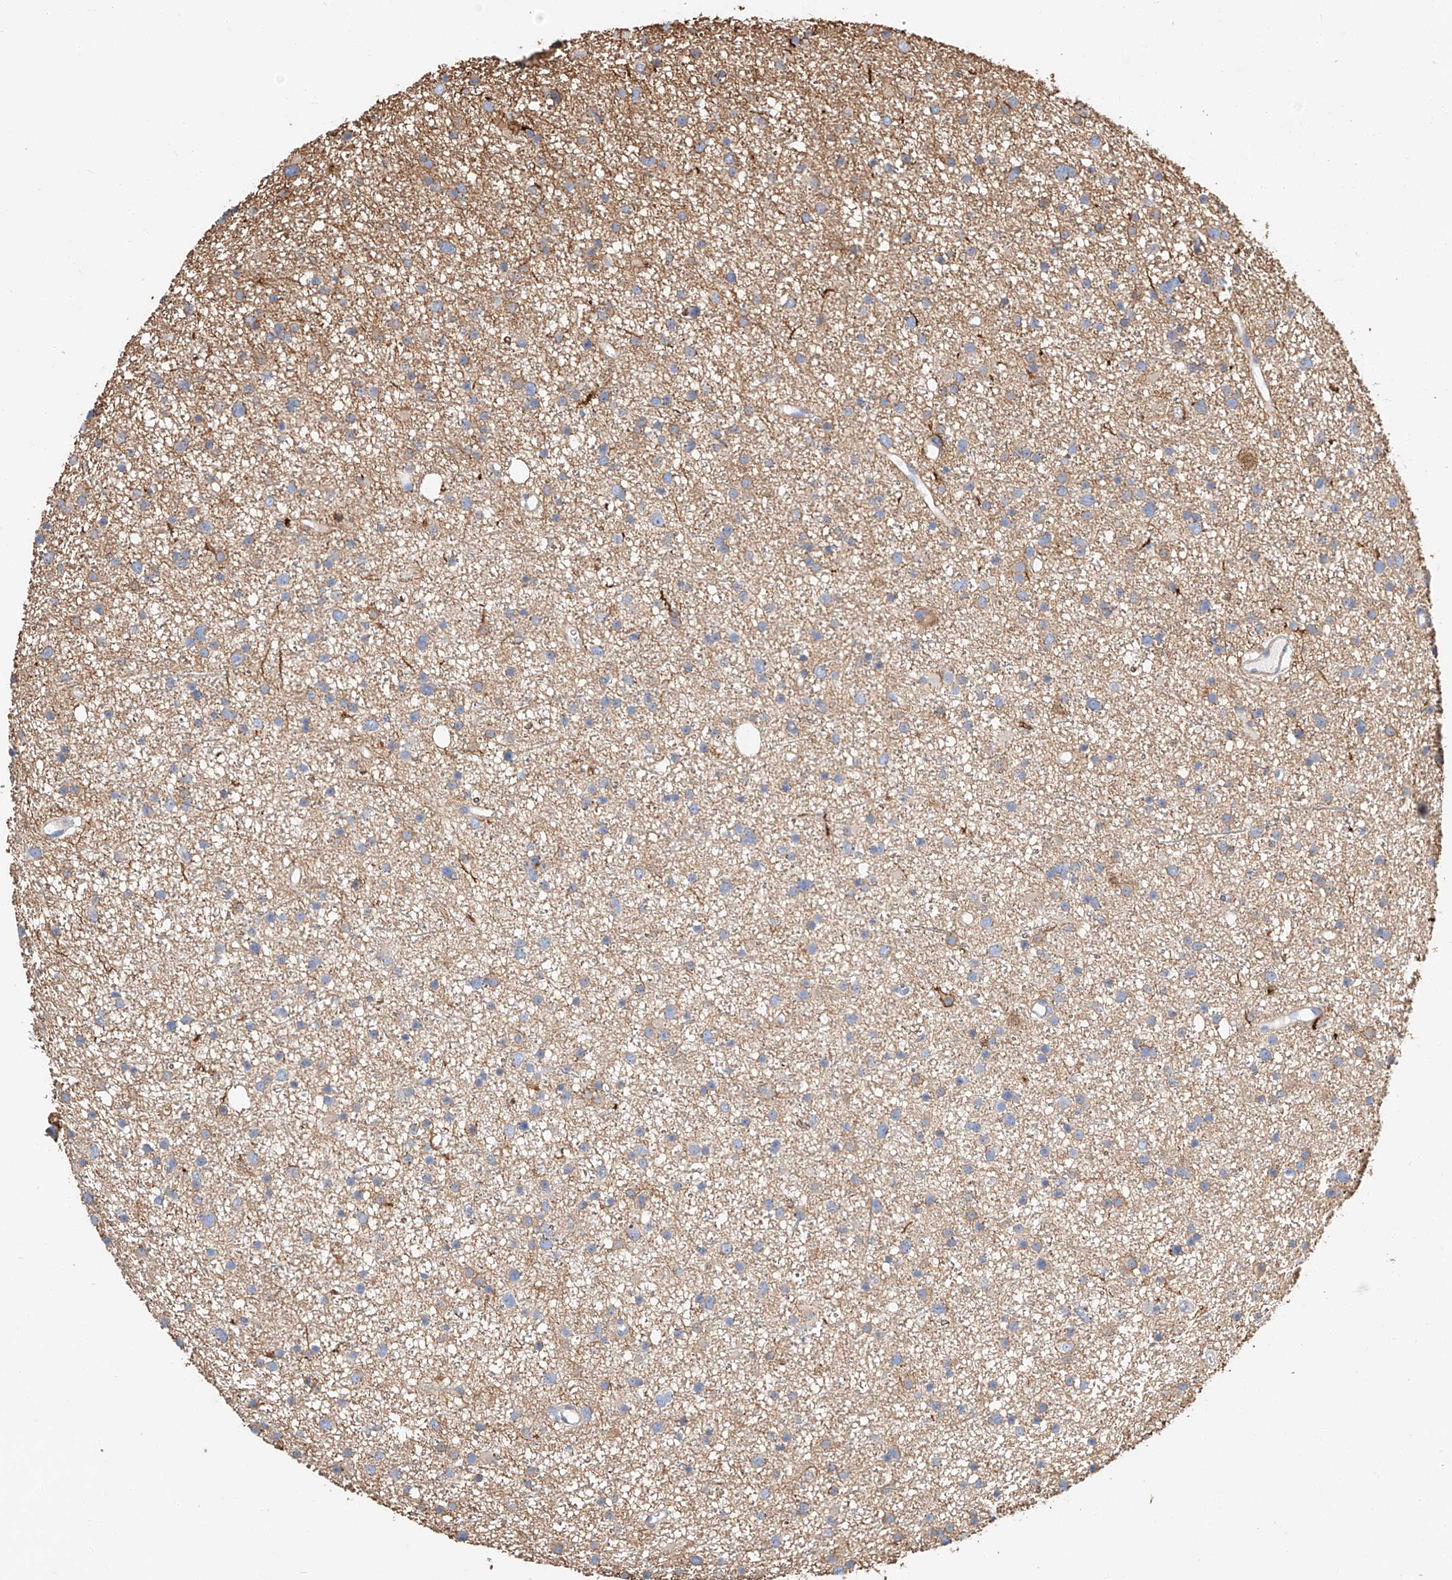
{"staining": {"intensity": "weak", "quantity": "<25%", "location": "cytoplasmic/membranous"}, "tissue": "glioma", "cell_type": "Tumor cells", "image_type": "cancer", "snomed": [{"axis": "morphology", "description": "Glioma, malignant, Low grade"}, {"axis": "topography", "description": "Cerebral cortex"}], "caption": "Glioma was stained to show a protein in brown. There is no significant positivity in tumor cells.", "gene": "WFS1", "patient": {"sex": "female", "age": 39}}